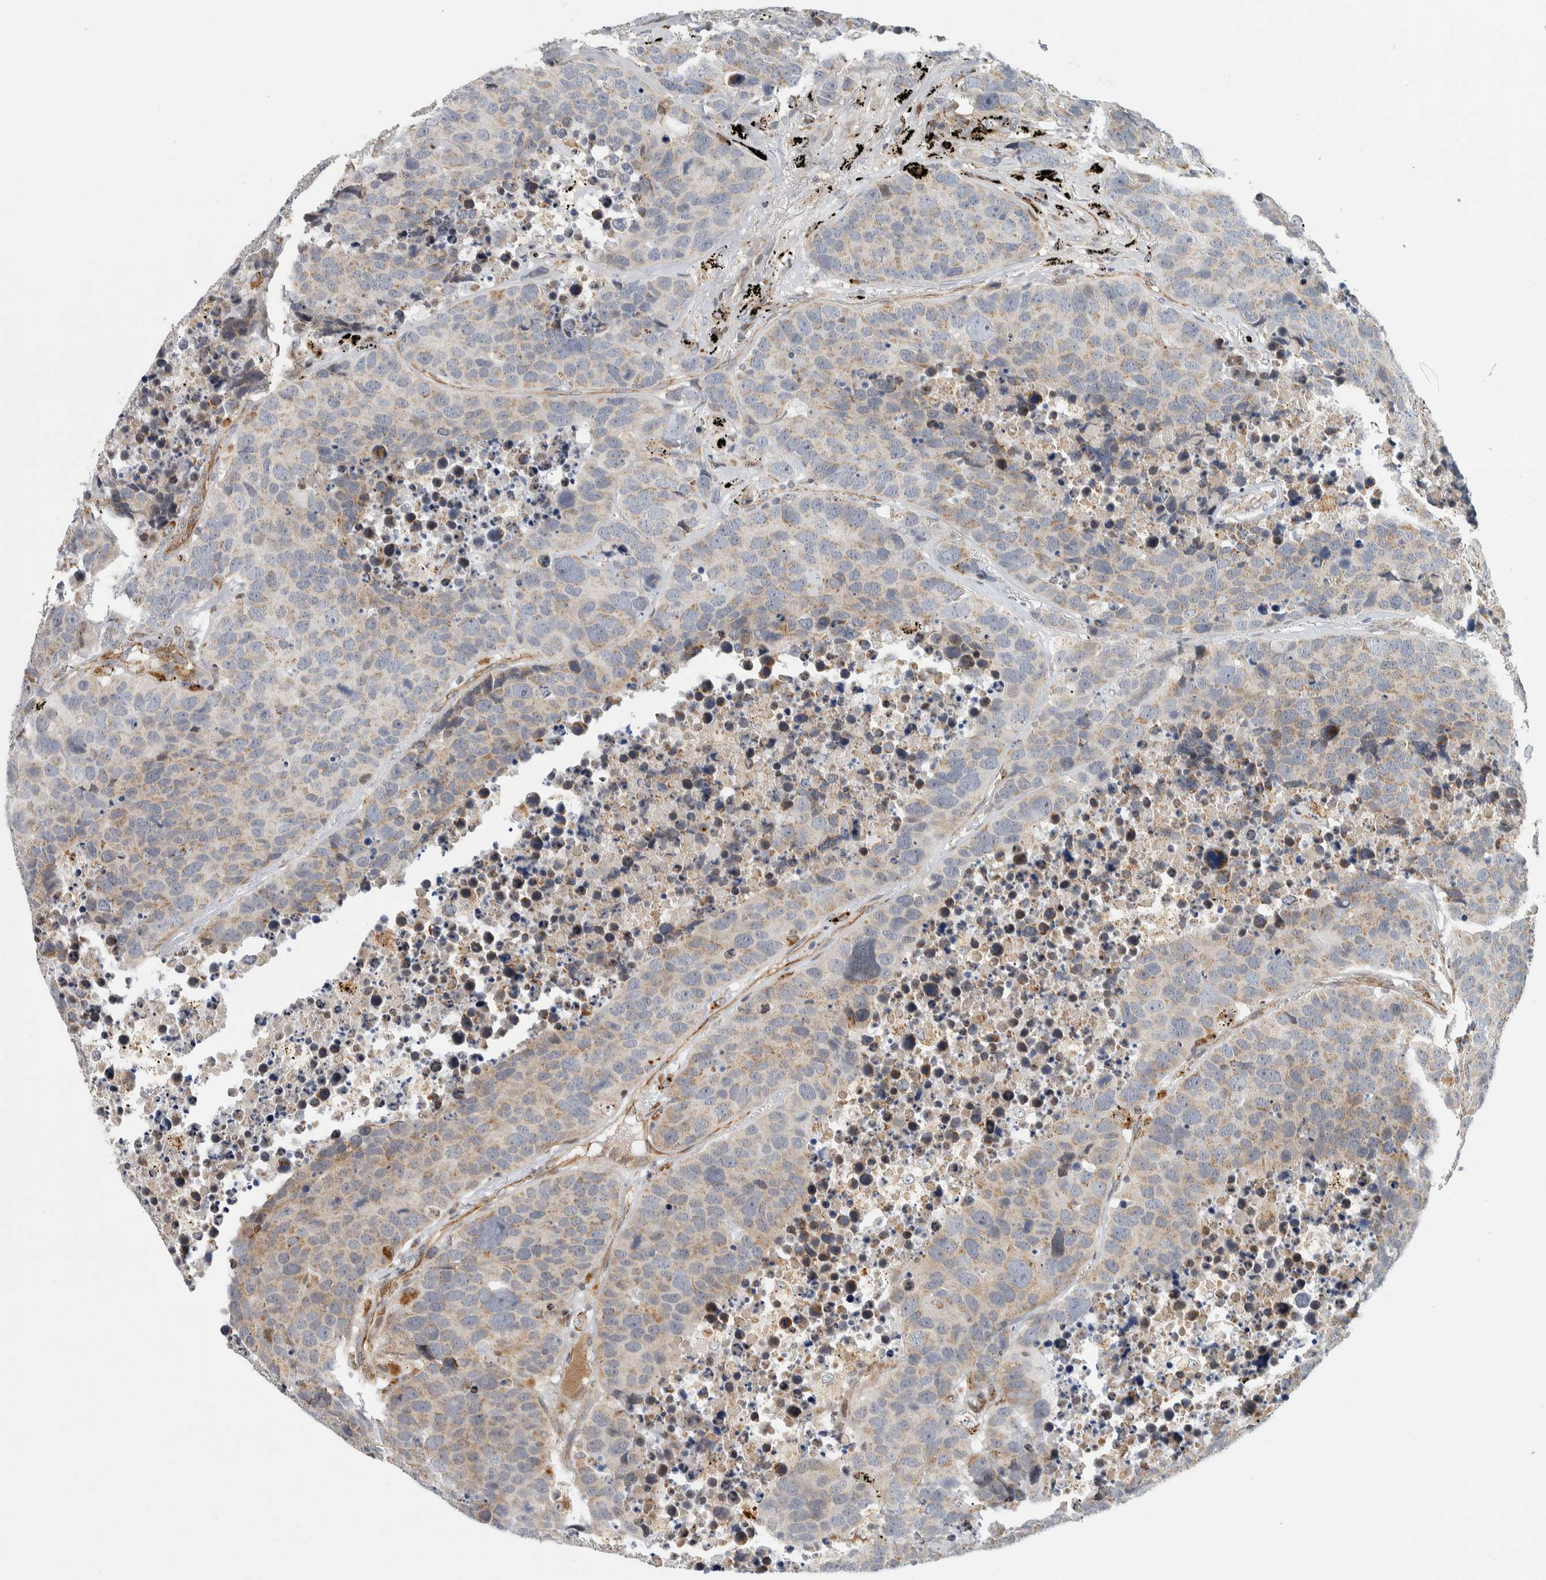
{"staining": {"intensity": "weak", "quantity": "25%-75%", "location": "cytoplasmic/membranous"}, "tissue": "carcinoid", "cell_type": "Tumor cells", "image_type": "cancer", "snomed": [{"axis": "morphology", "description": "Carcinoid, malignant, NOS"}, {"axis": "topography", "description": "Lung"}], "caption": "This micrograph displays immunohistochemistry staining of carcinoid, with low weak cytoplasmic/membranous staining in about 25%-75% of tumor cells.", "gene": "AFP", "patient": {"sex": "male", "age": 60}}